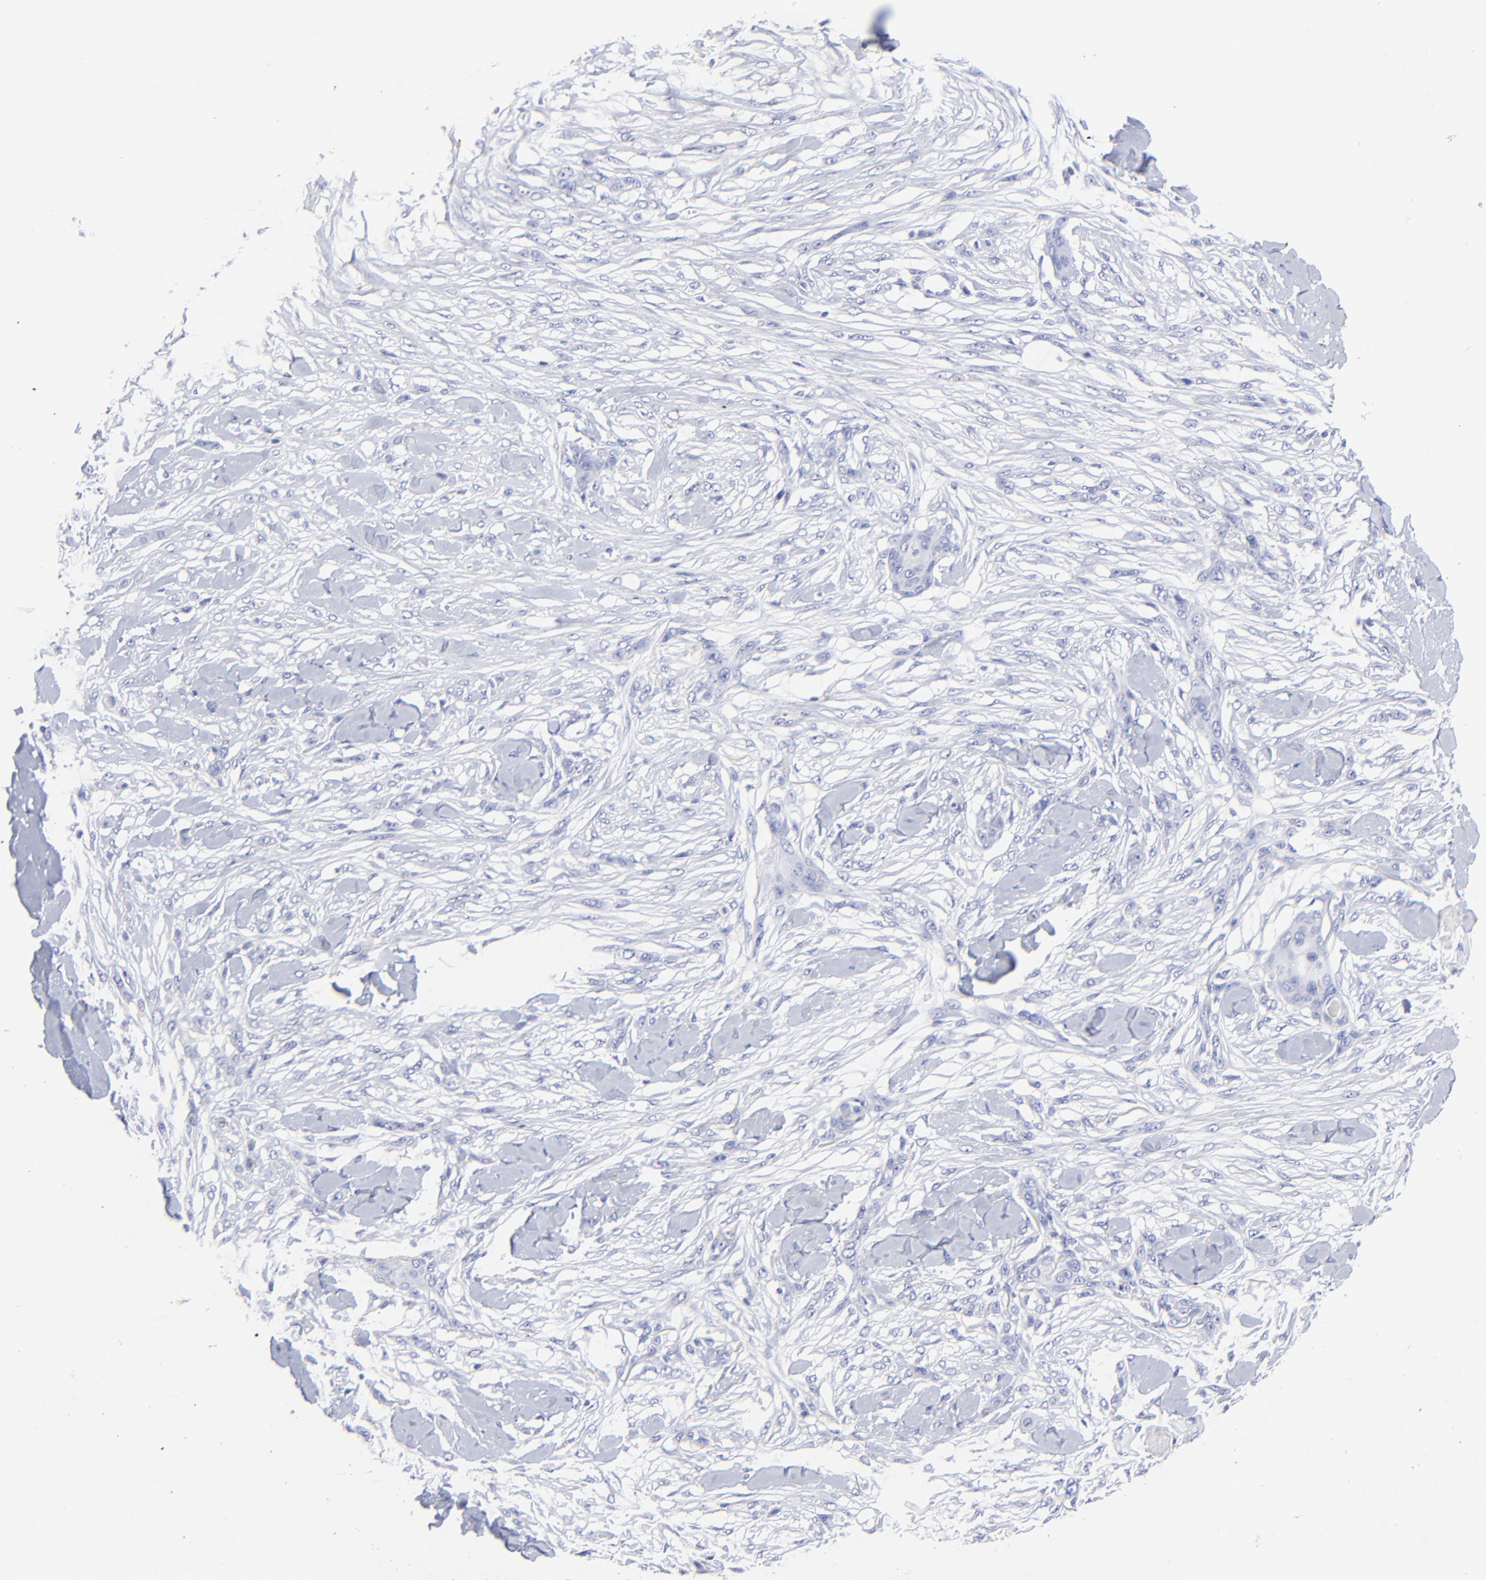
{"staining": {"intensity": "negative", "quantity": "none", "location": "none"}, "tissue": "skin cancer", "cell_type": "Tumor cells", "image_type": "cancer", "snomed": [{"axis": "morphology", "description": "Squamous cell carcinoma, NOS"}, {"axis": "topography", "description": "Skin"}], "caption": "Skin squamous cell carcinoma was stained to show a protein in brown. There is no significant expression in tumor cells.", "gene": "HORMAD2", "patient": {"sex": "female", "age": 59}}